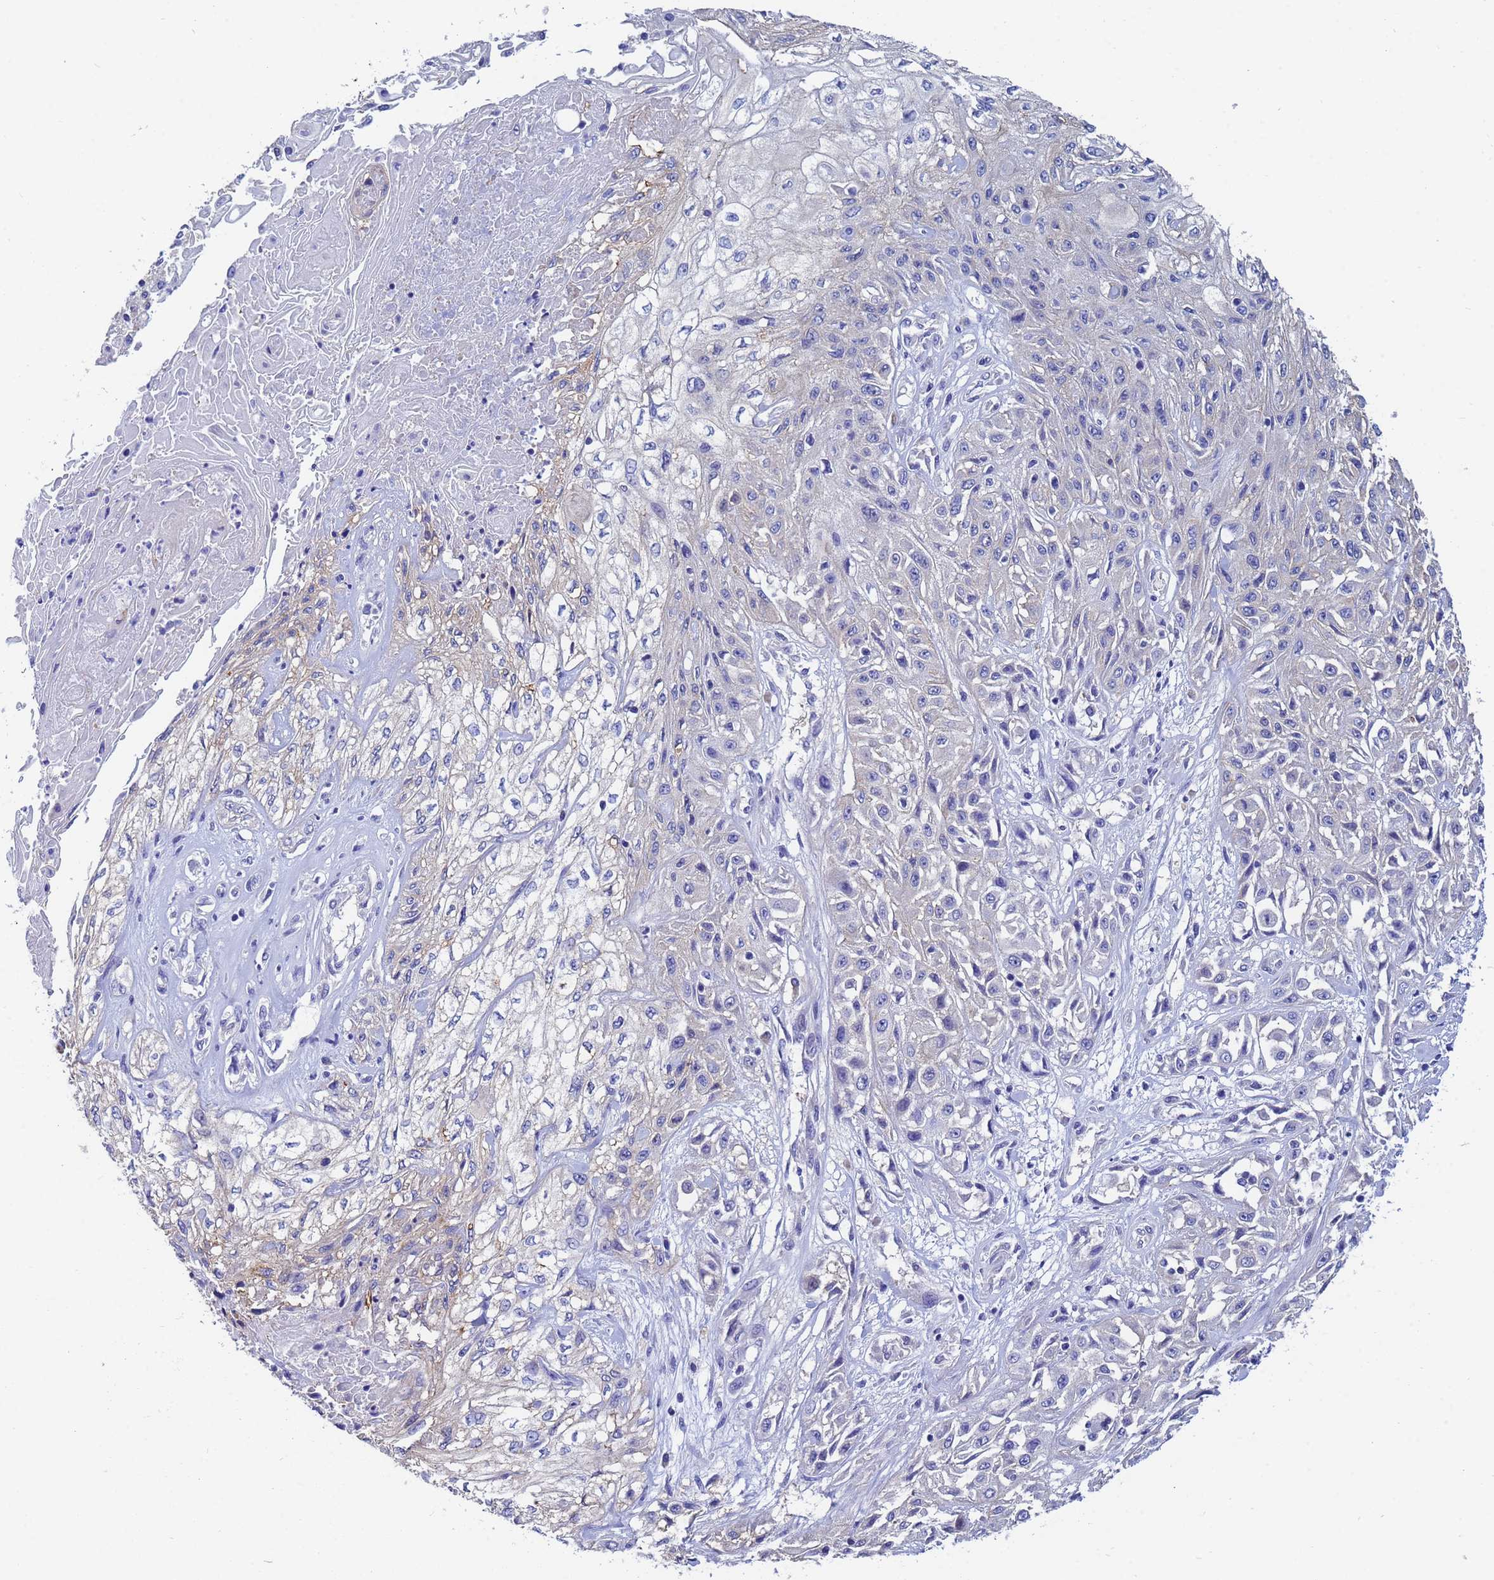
{"staining": {"intensity": "negative", "quantity": "none", "location": "none"}, "tissue": "skin cancer", "cell_type": "Tumor cells", "image_type": "cancer", "snomed": [{"axis": "morphology", "description": "Squamous cell carcinoma, NOS"}, {"axis": "morphology", "description": "Squamous cell carcinoma, metastatic, NOS"}, {"axis": "topography", "description": "Skin"}, {"axis": "topography", "description": "Lymph node"}], "caption": "Tumor cells show no significant expression in skin squamous cell carcinoma.", "gene": "UBE2O", "patient": {"sex": "male", "age": 75}}